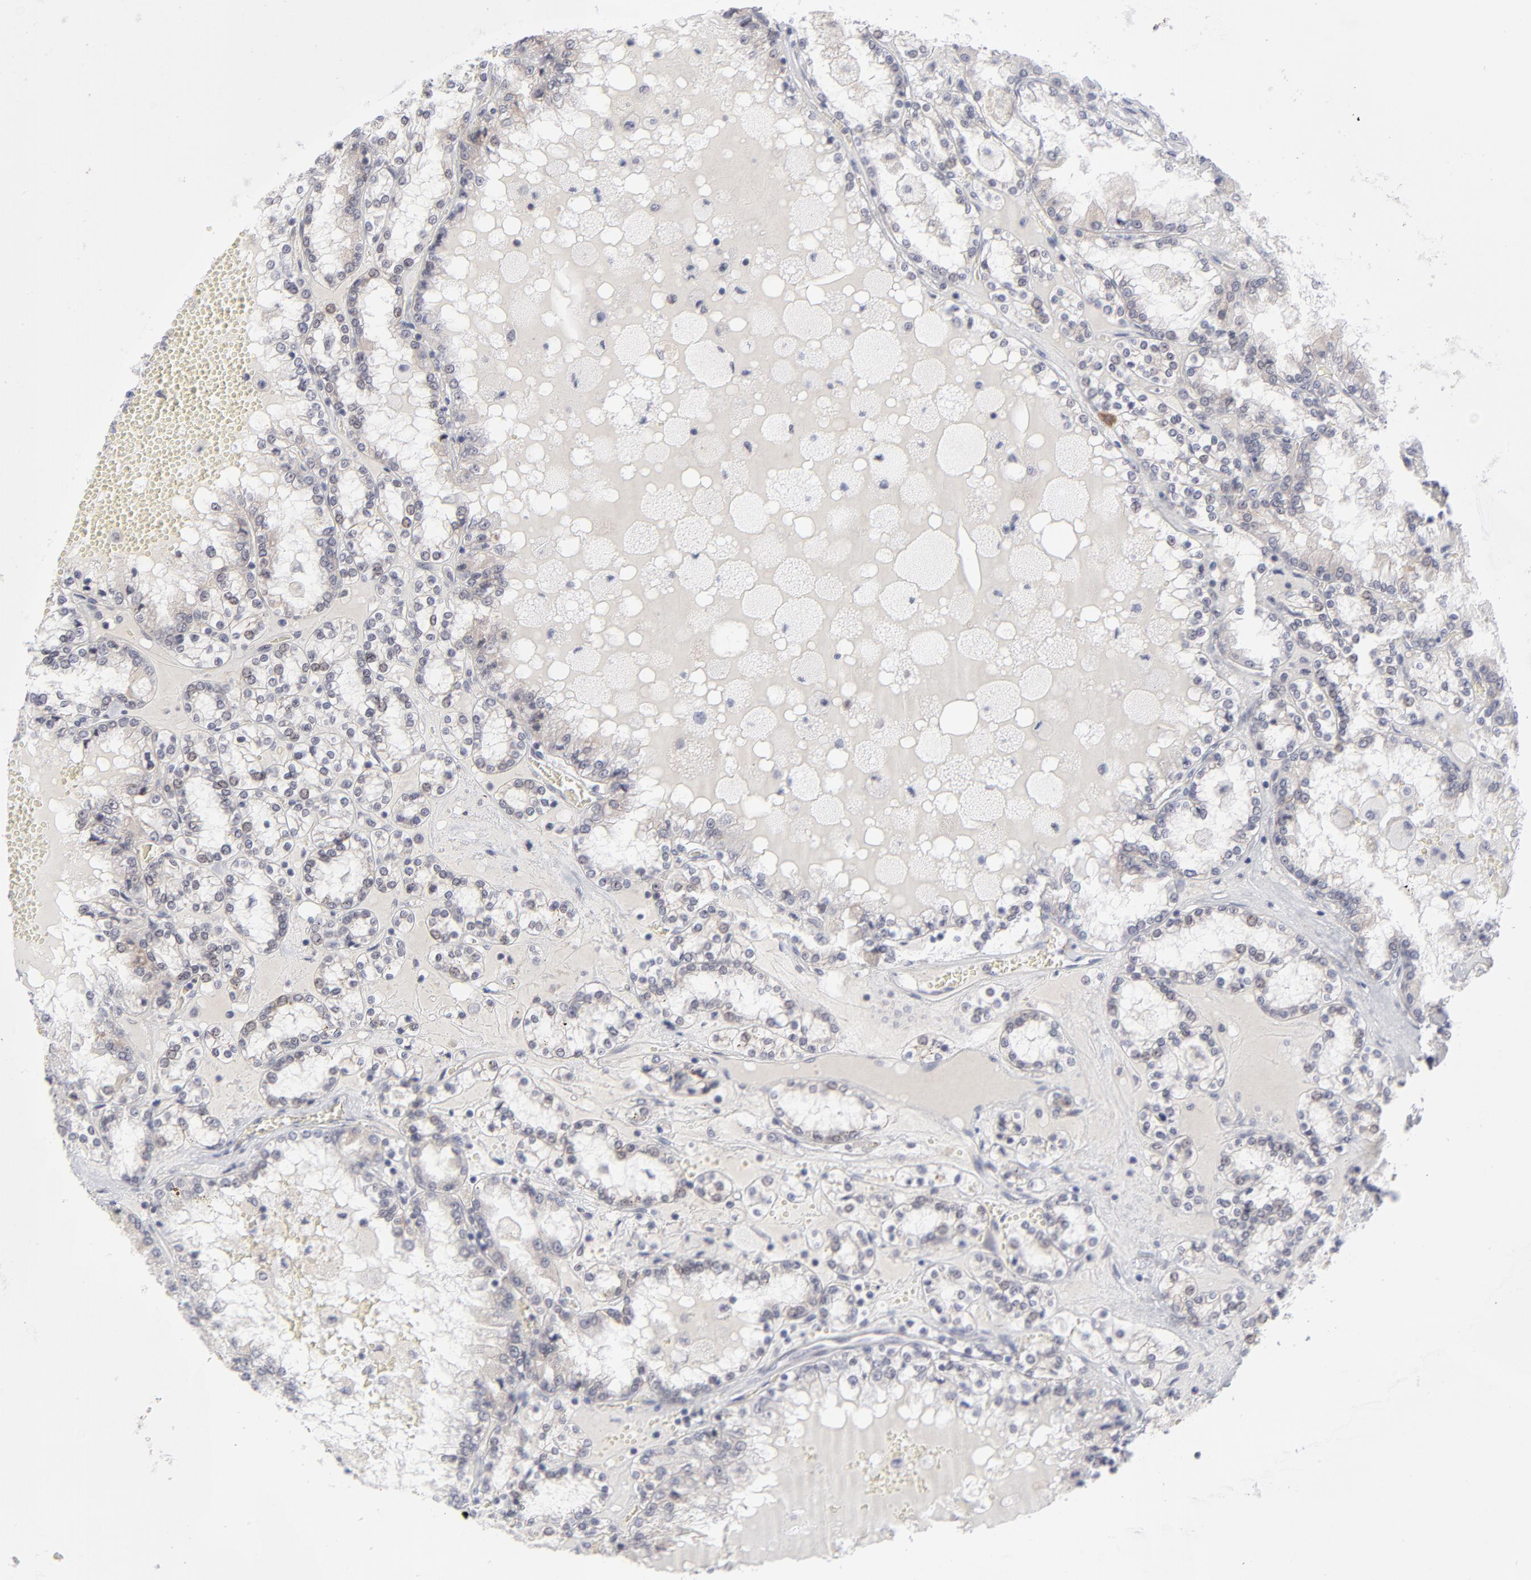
{"staining": {"intensity": "weak", "quantity": "<25%", "location": "cytoplasmic/membranous"}, "tissue": "renal cancer", "cell_type": "Tumor cells", "image_type": "cancer", "snomed": [{"axis": "morphology", "description": "Adenocarcinoma, NOS"}, {"axis": "topography", "description": "Kidney"}], "caption": "DAB (3,3'-diaminobenzidine) immunohistochemical staining of renal cancer (adenocarcinoma) reveals no significant positivity in tumor cells.", "gene": "NBN", "patient": {"sex": "female", "age": 56}}